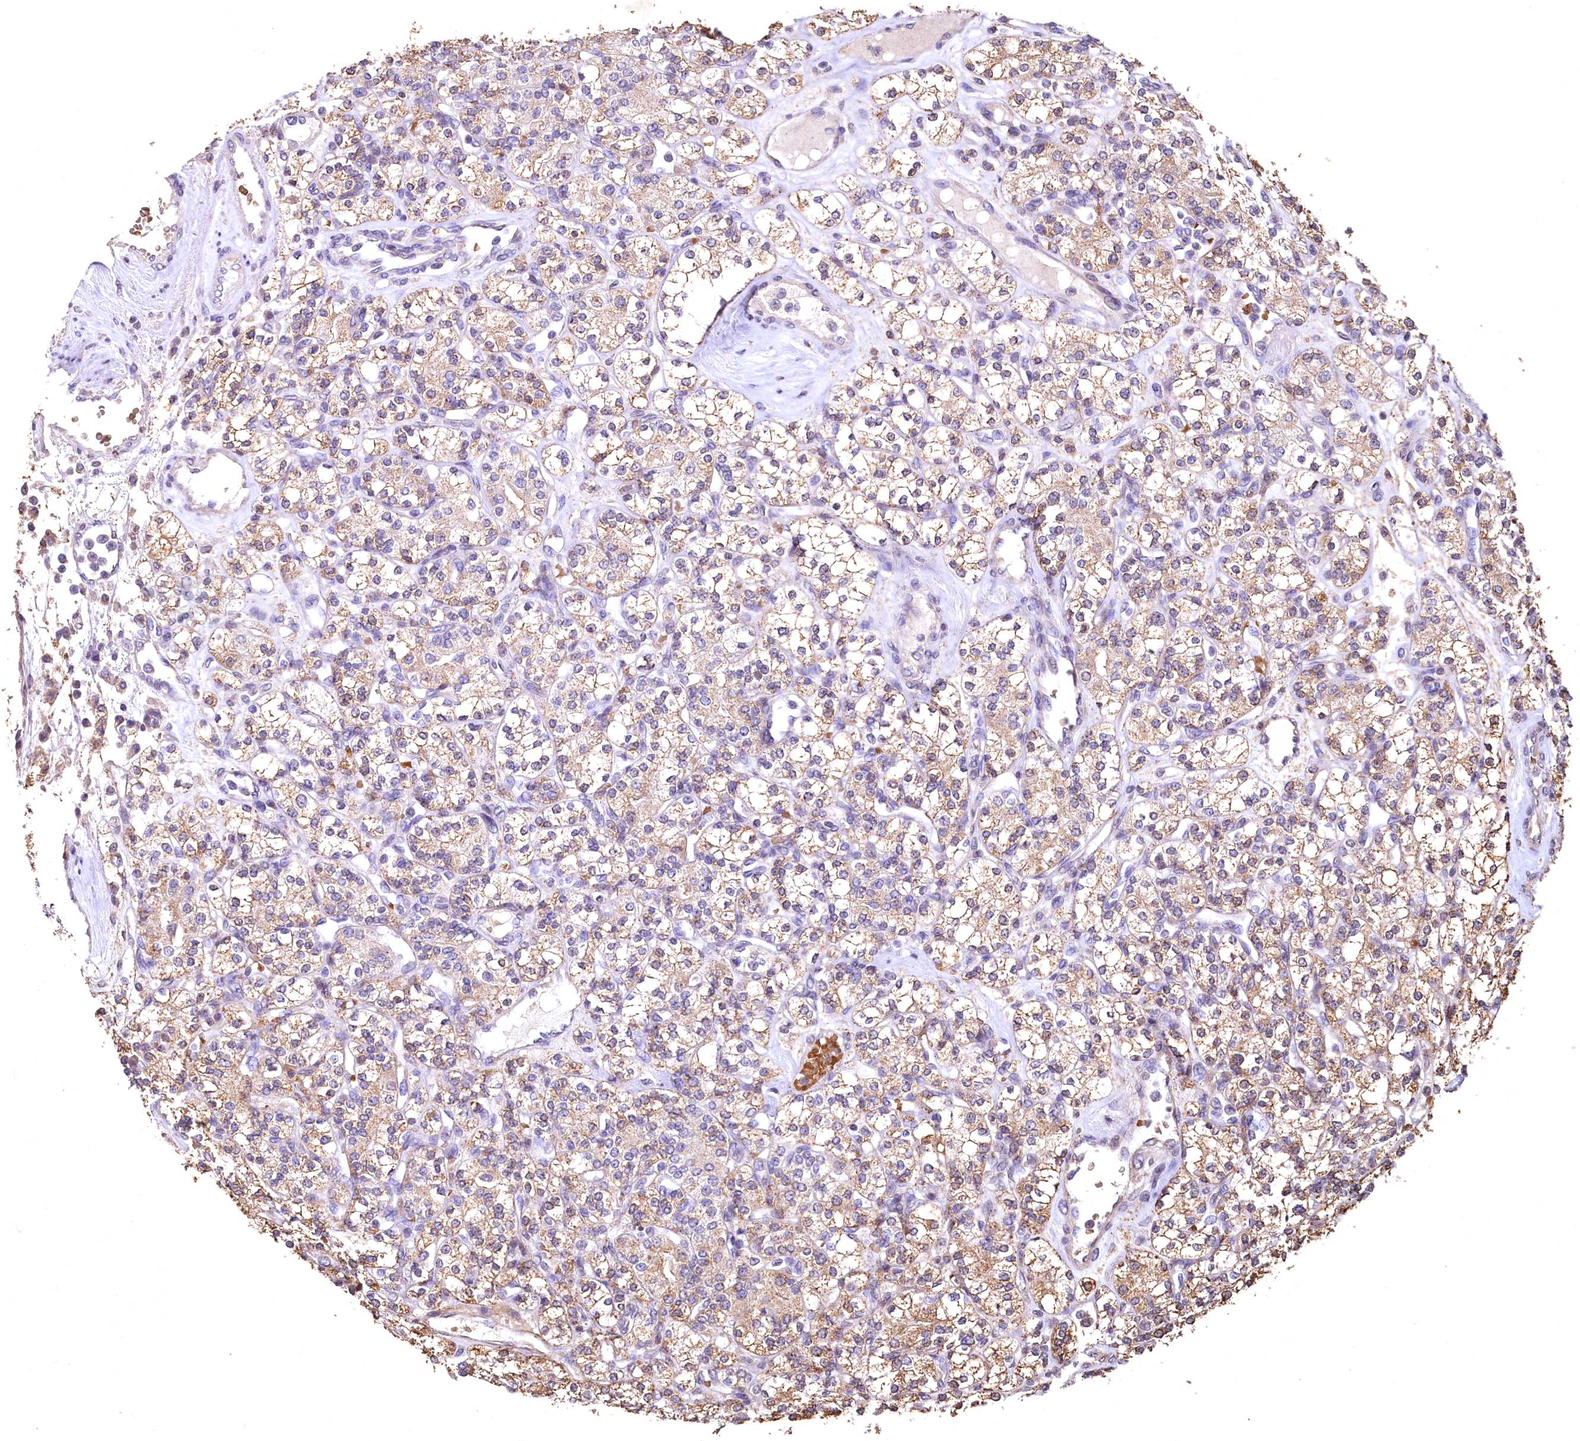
{"staining": {"intensity": "moderate", "quantity": ">75%", "location": "cytoplasmic/membranous"}, "tissue": "renal cancer", "cell_type": "Tumor cells", "image_type": "cancer", "snomed": [{"axis": "morphology", "description": "Adenocarcinoma, NOS"}, {"axis": "topography", "description": "Kidney"}], "caption": "Protein expression analysis of human adenocarcinoma (renal) reveals moderate cytoplasmic/membranous staining in about >75% of tumor cells. The protein is stained brown, and the nuclei are stained in blue (DAB IHC with brightfield microscopy, high magnification).", "gene": "SPTA1", "patient": {"sex": "male", "age": 77}}